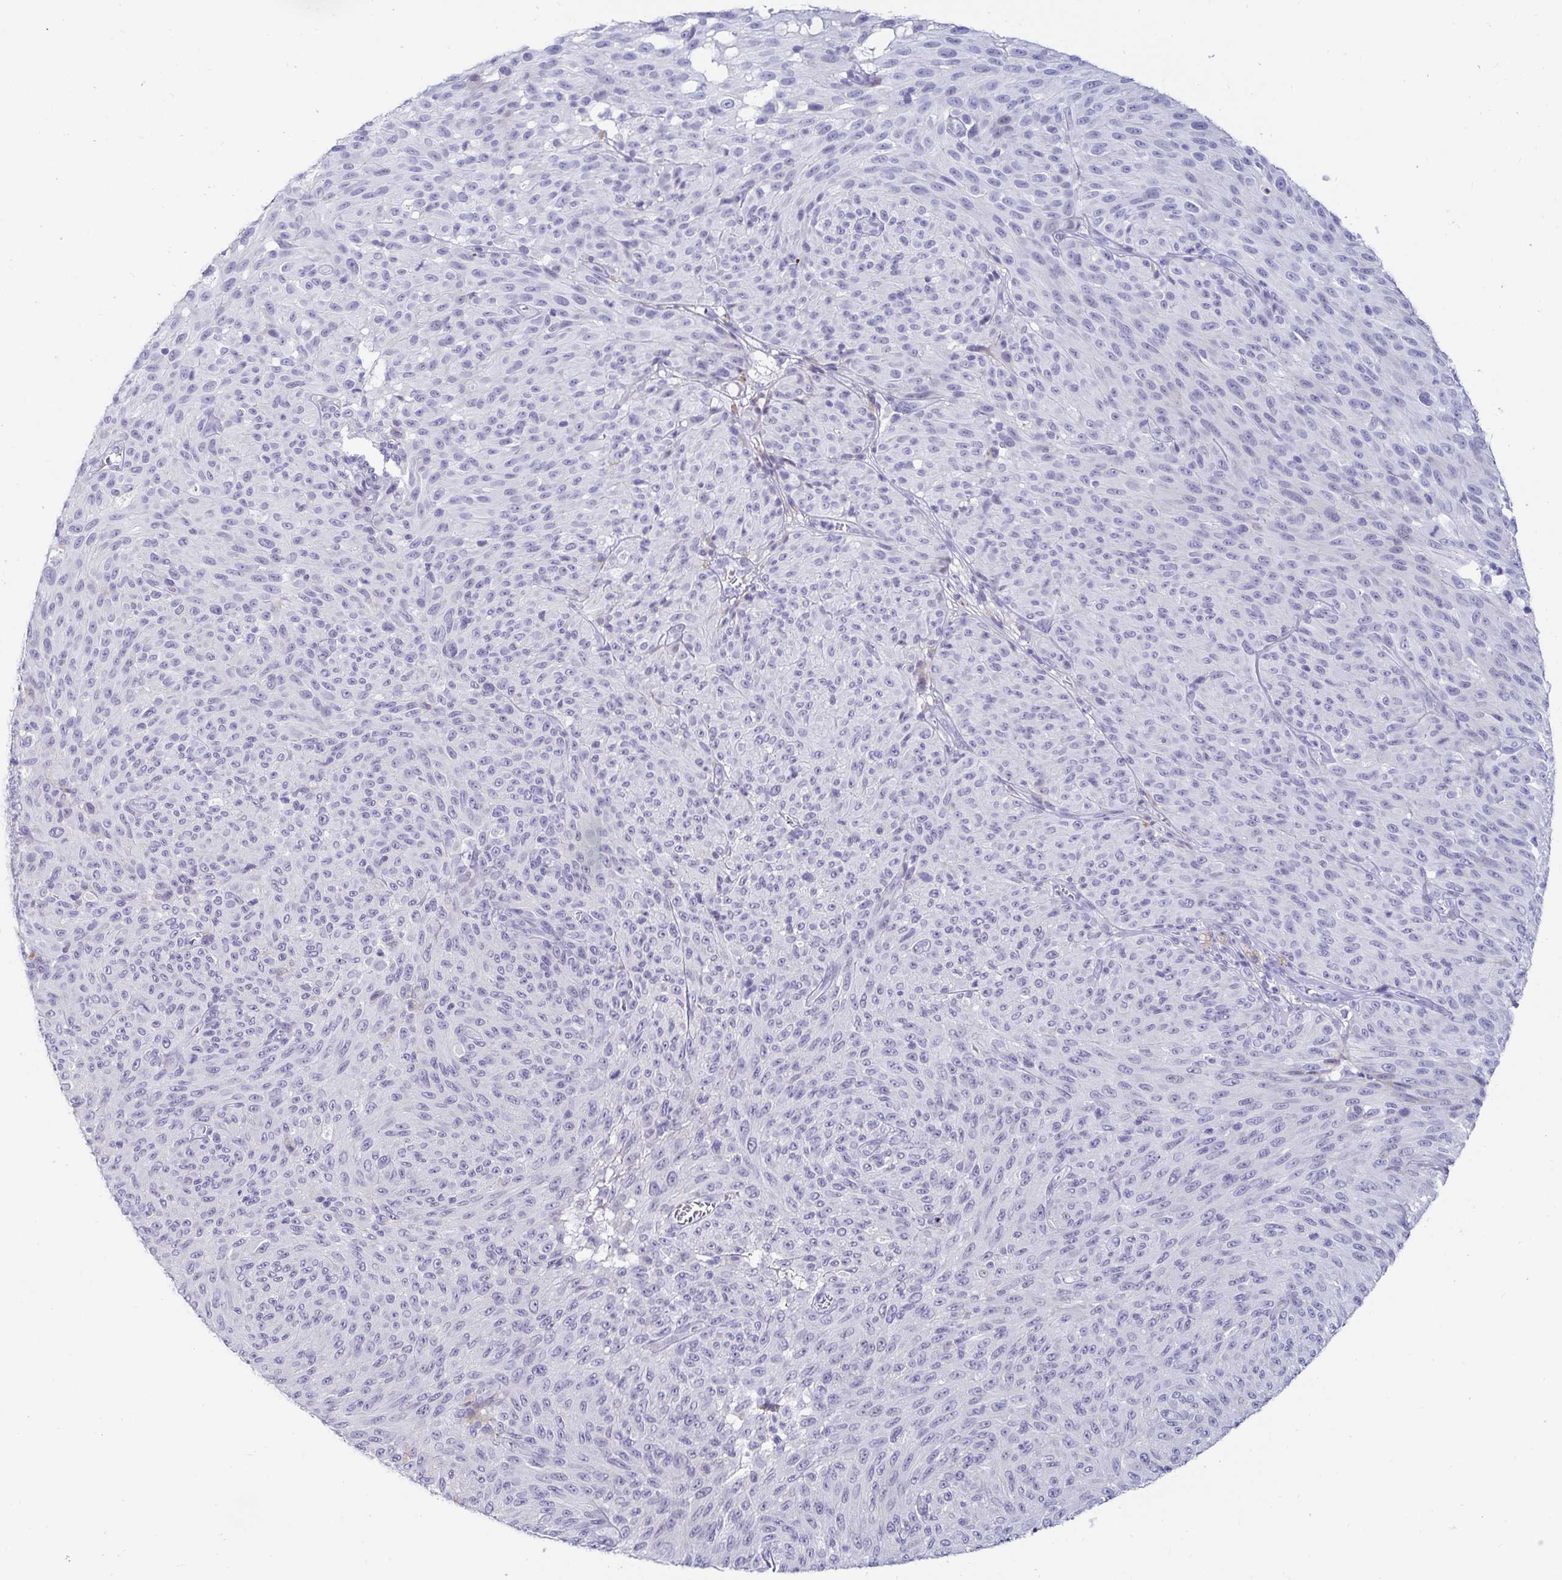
{"staining": {"intensity": "negative", "quantity": "none", "location": "none"}, "tissue": "melanoma", "cell_type": "Tumor cells", "image_type": "cancer", "snomed": [{"axis": "morphology", "description": "Malignant melanoma, NOS"}, {"axis": "topography", "description": "Skin"}], "caption": "The photomicrograph shows no staining of tumor cells in melanoma.", "gene": "OR10K1", "patient": {"sex": "male", "age": 85}}